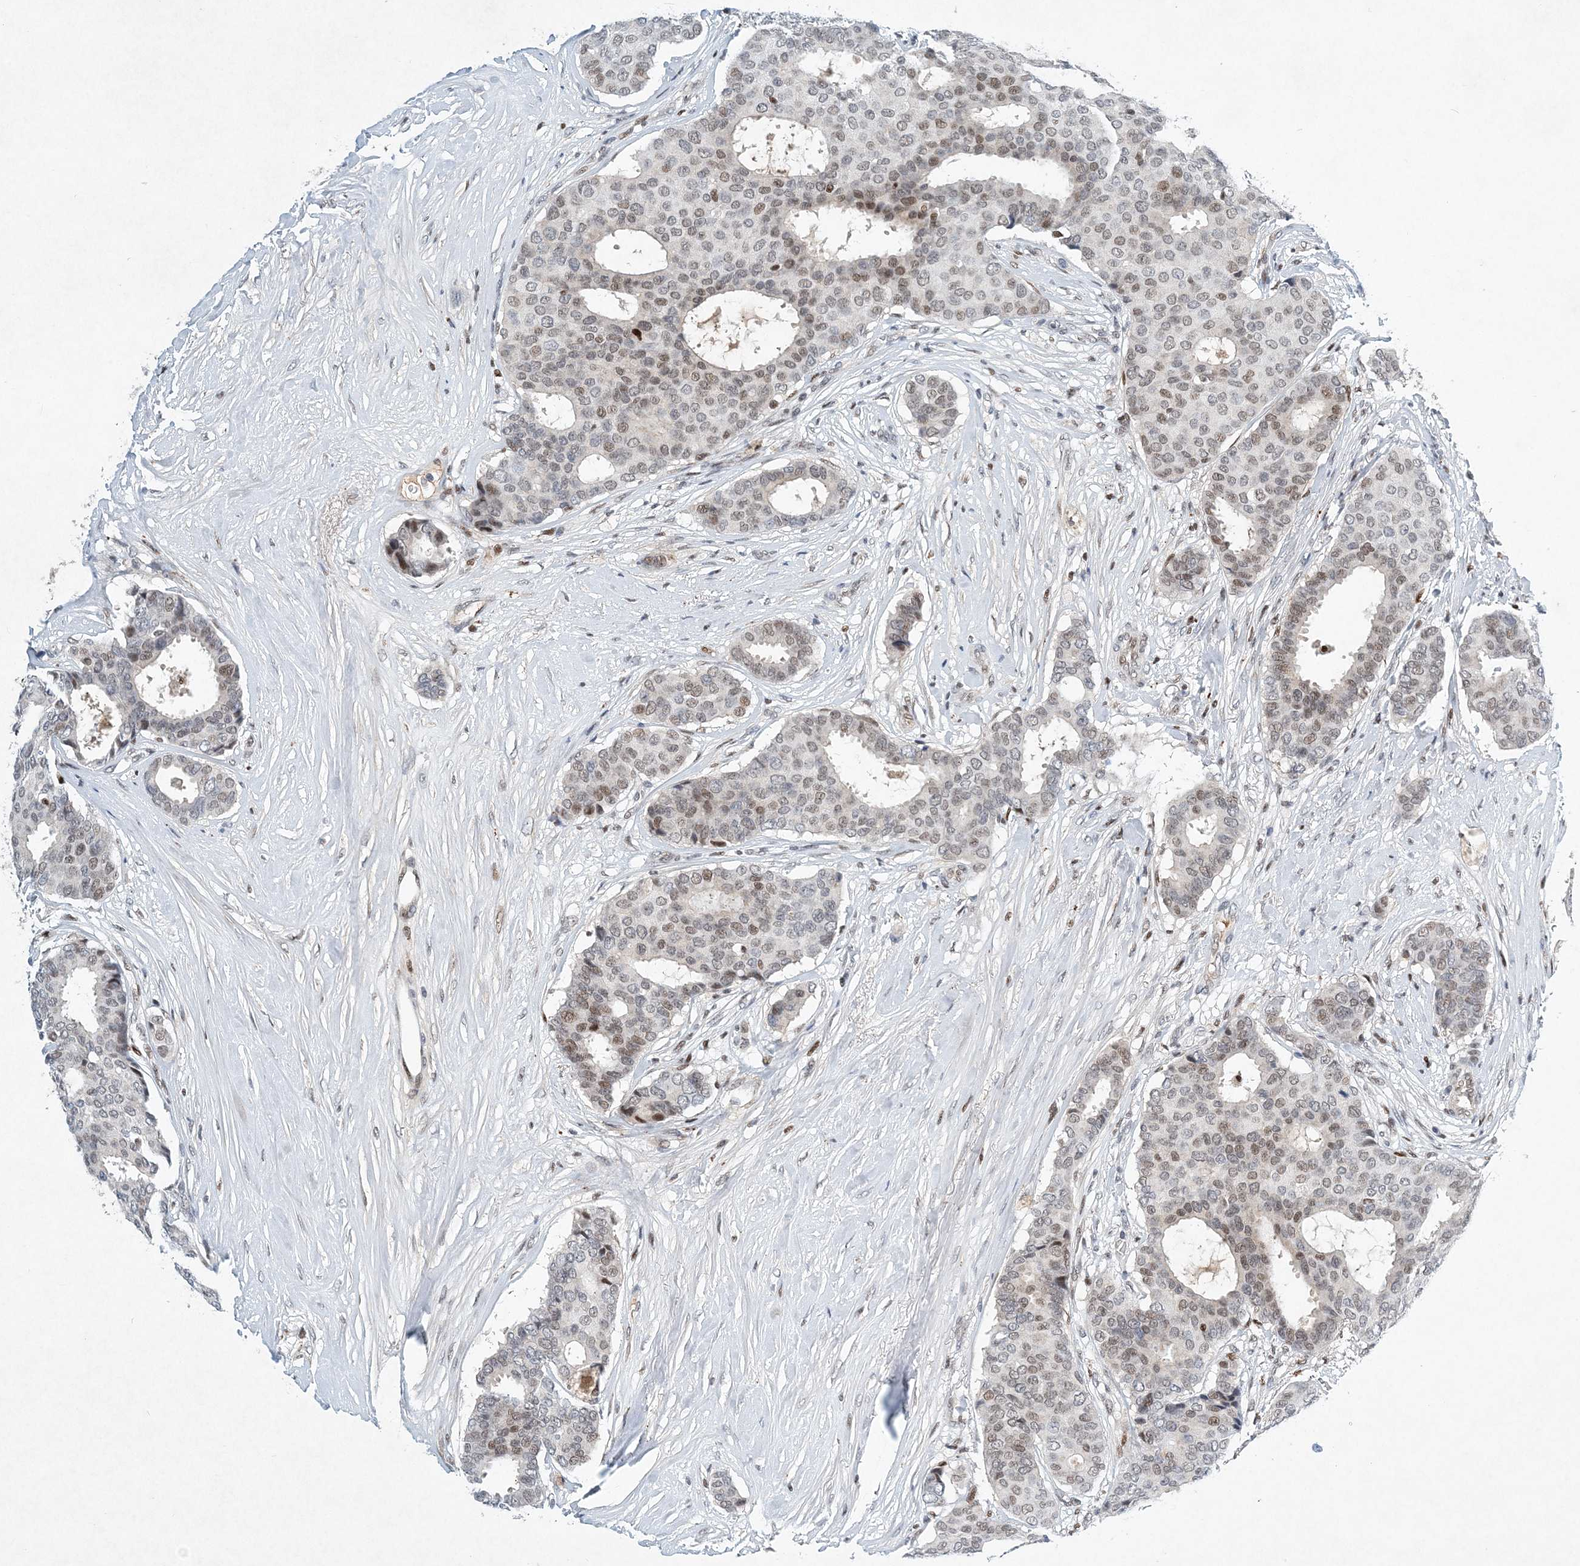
{"staining": {"intensity": "weak", "quantity": "<25%", "location": "nuclear"}, "tissue": "breast cancer", "cell_type": "Tumor cells", "image_type": "cancer", "snomed": [{"axis": "morphology", "description": "Duct carcinoma"}, {"axis": "topography", "description": "Breast"}], "caption": "IHC micrograph of human breast cancer (invasive ductal carcinoma) stained for a protein (brown), which exhibits no expression in tumor cells.", "gene": "KPNA4", "patient": {"sex": "female", "age": 75}}